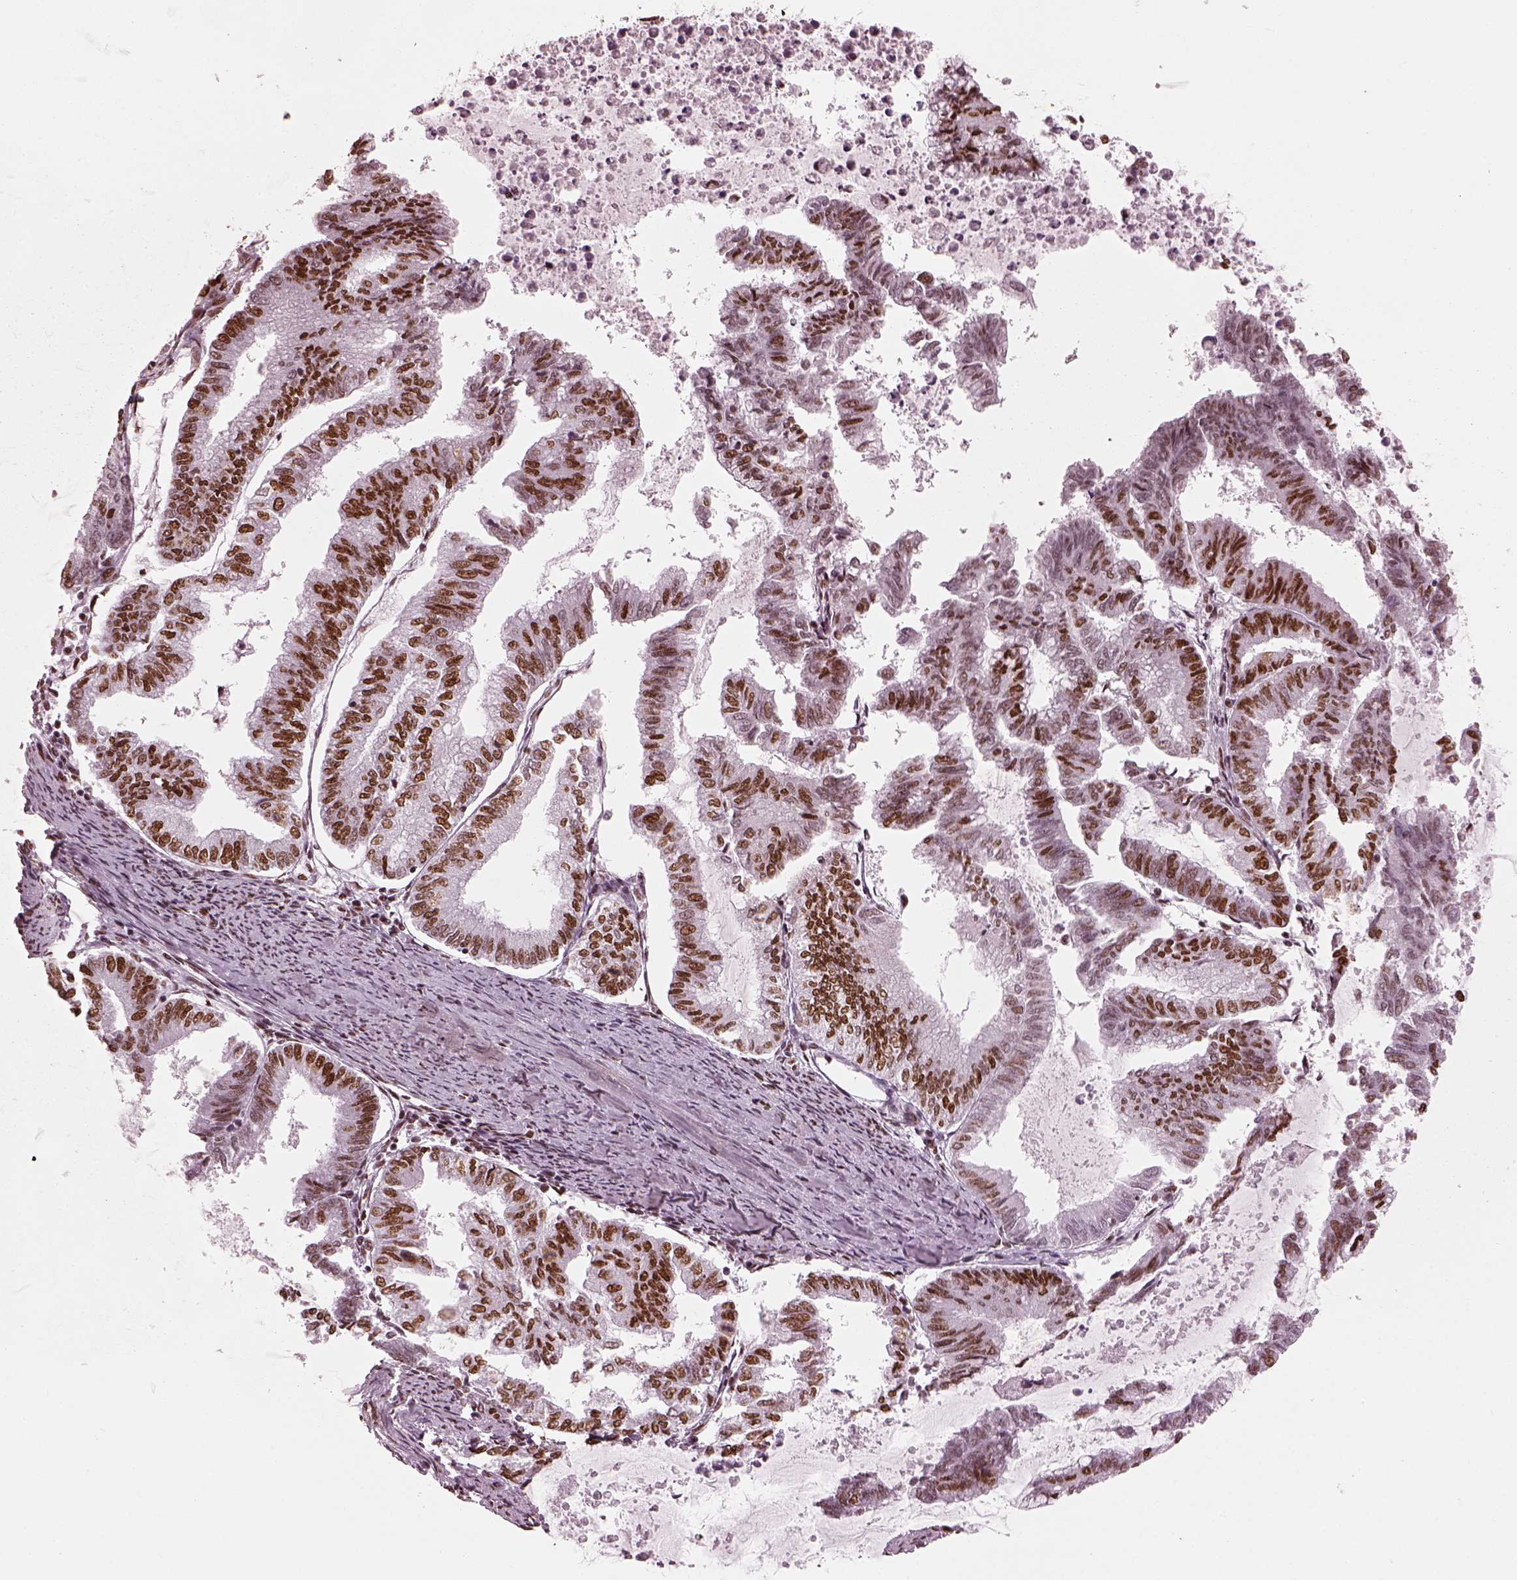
{"staining": {"intensity": "strong", "quantity": ">75%", "location": "nuclear"}, "tissue": "endometrial cancer", "cell_type": "Tumor cells", "image_type": "cancer", "snomed": [{"axis": "morphology", "description": "Adenocarcinoma, NOS"}, {"axis": "topography", "description": "Endometrium"}], "caption": "Immunohistochemistry image of neoplastic tissue: human adenocarcinoma (endometrial) stained using immunohistochemistry (IHC) demonstrates high levels of strong protein expression localized specifically in the nuclear of tumor cells, appearing as a nuclear brown color.", "gene": "CBFA2T3", "patient": {"sex": "female", "age": 79}}